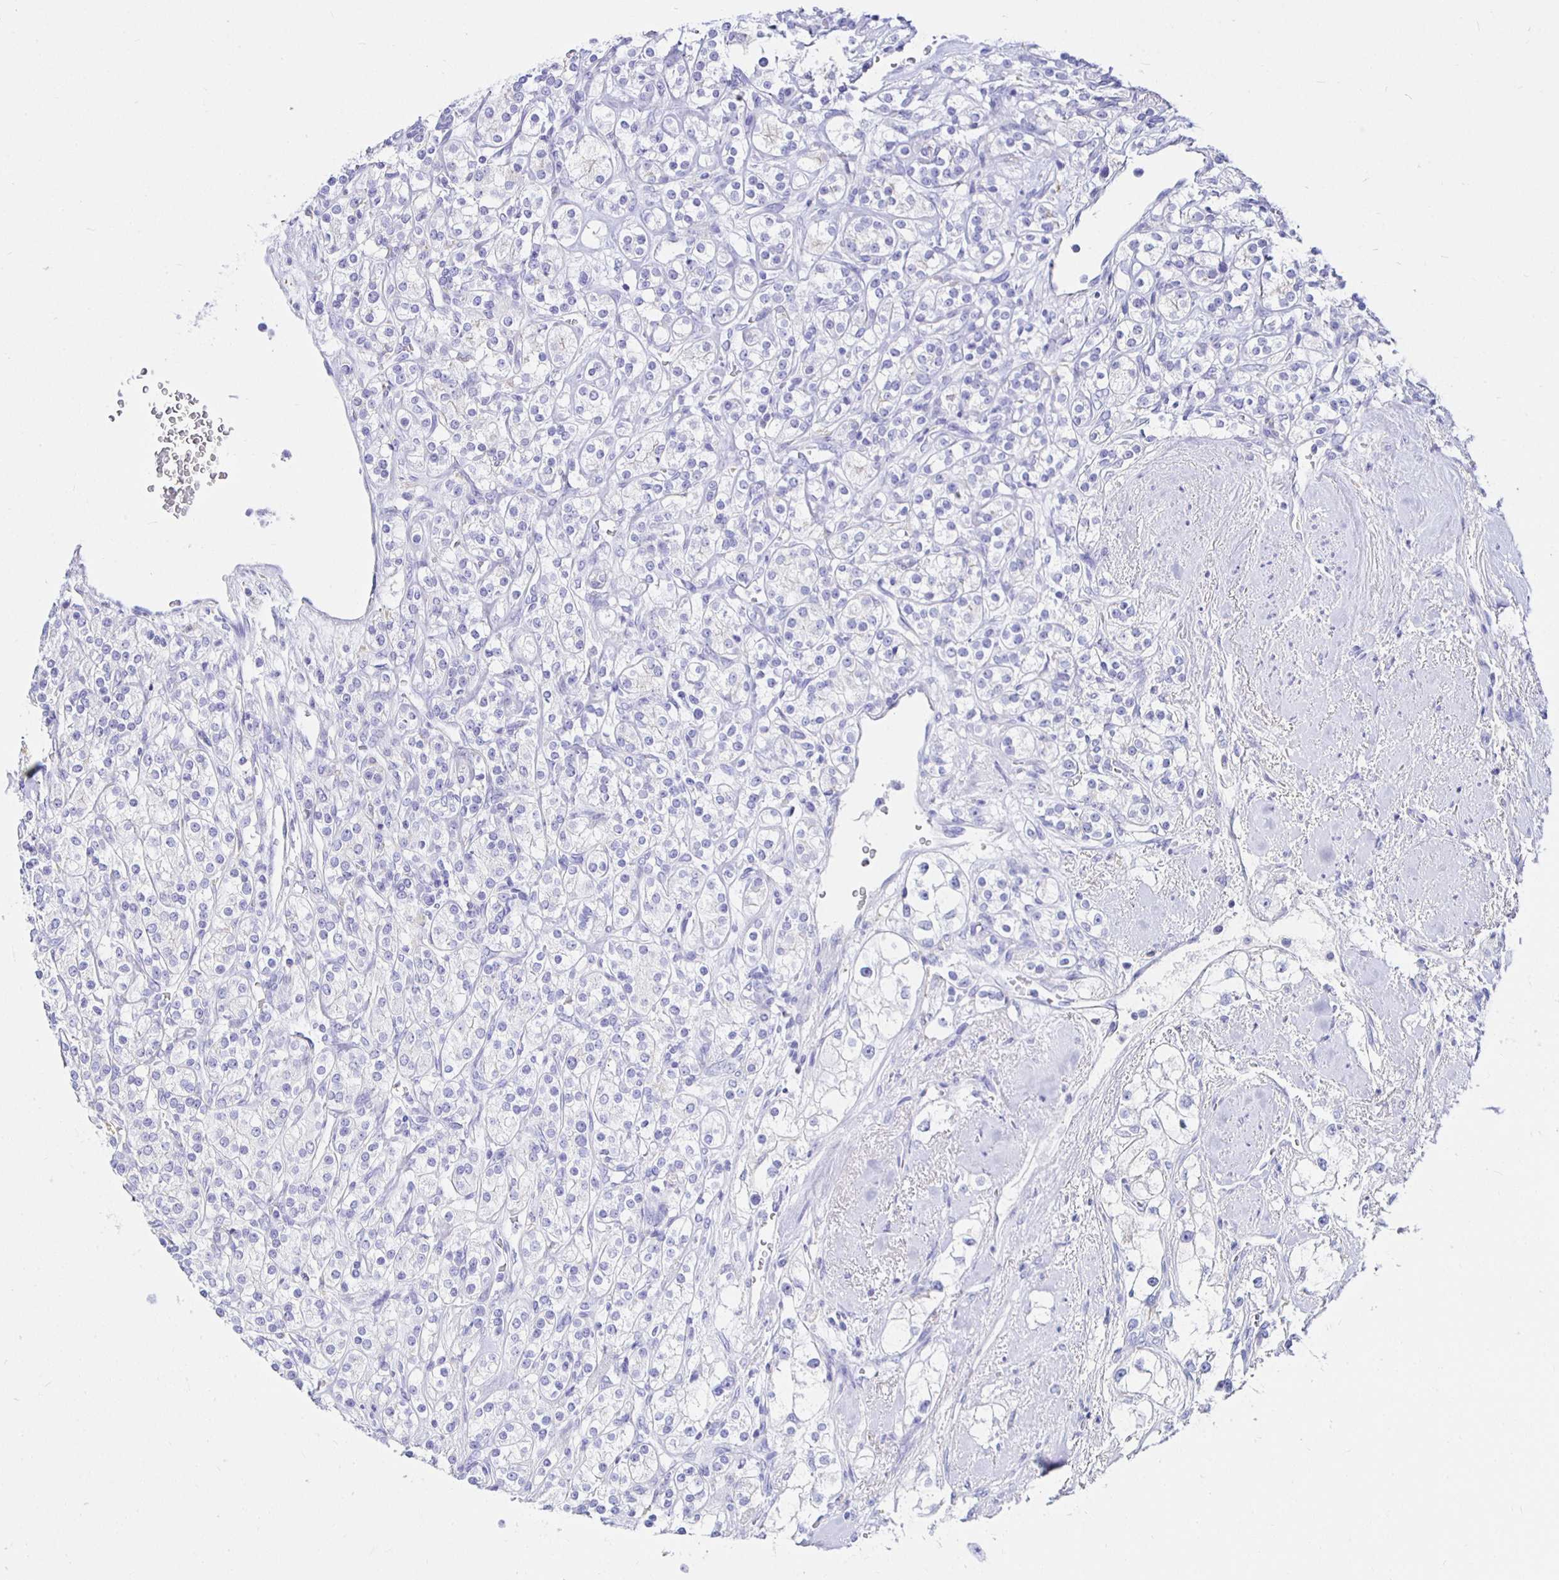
{"staining": {"intensity": "negative", "quantity": "none", "location": "none"}, "tissue": "renal cancer", "cell_type": "Tumor cells", "image_type": "cancer", "snomed": [{"axis": "morphology", "description": "Adenocarcinoma, NOS"}, {"axis": "topography", "description": "Kidney"}], "caption": "Tumor cells are negative for protein expression in human renal cancer (adenocarcinoma). The staining is performed using DAB brown chromogen with nuclei counter-stained in using hematoxylin.", "gene": "UMOD", "patient": {"sex": "male", "age": 77}}